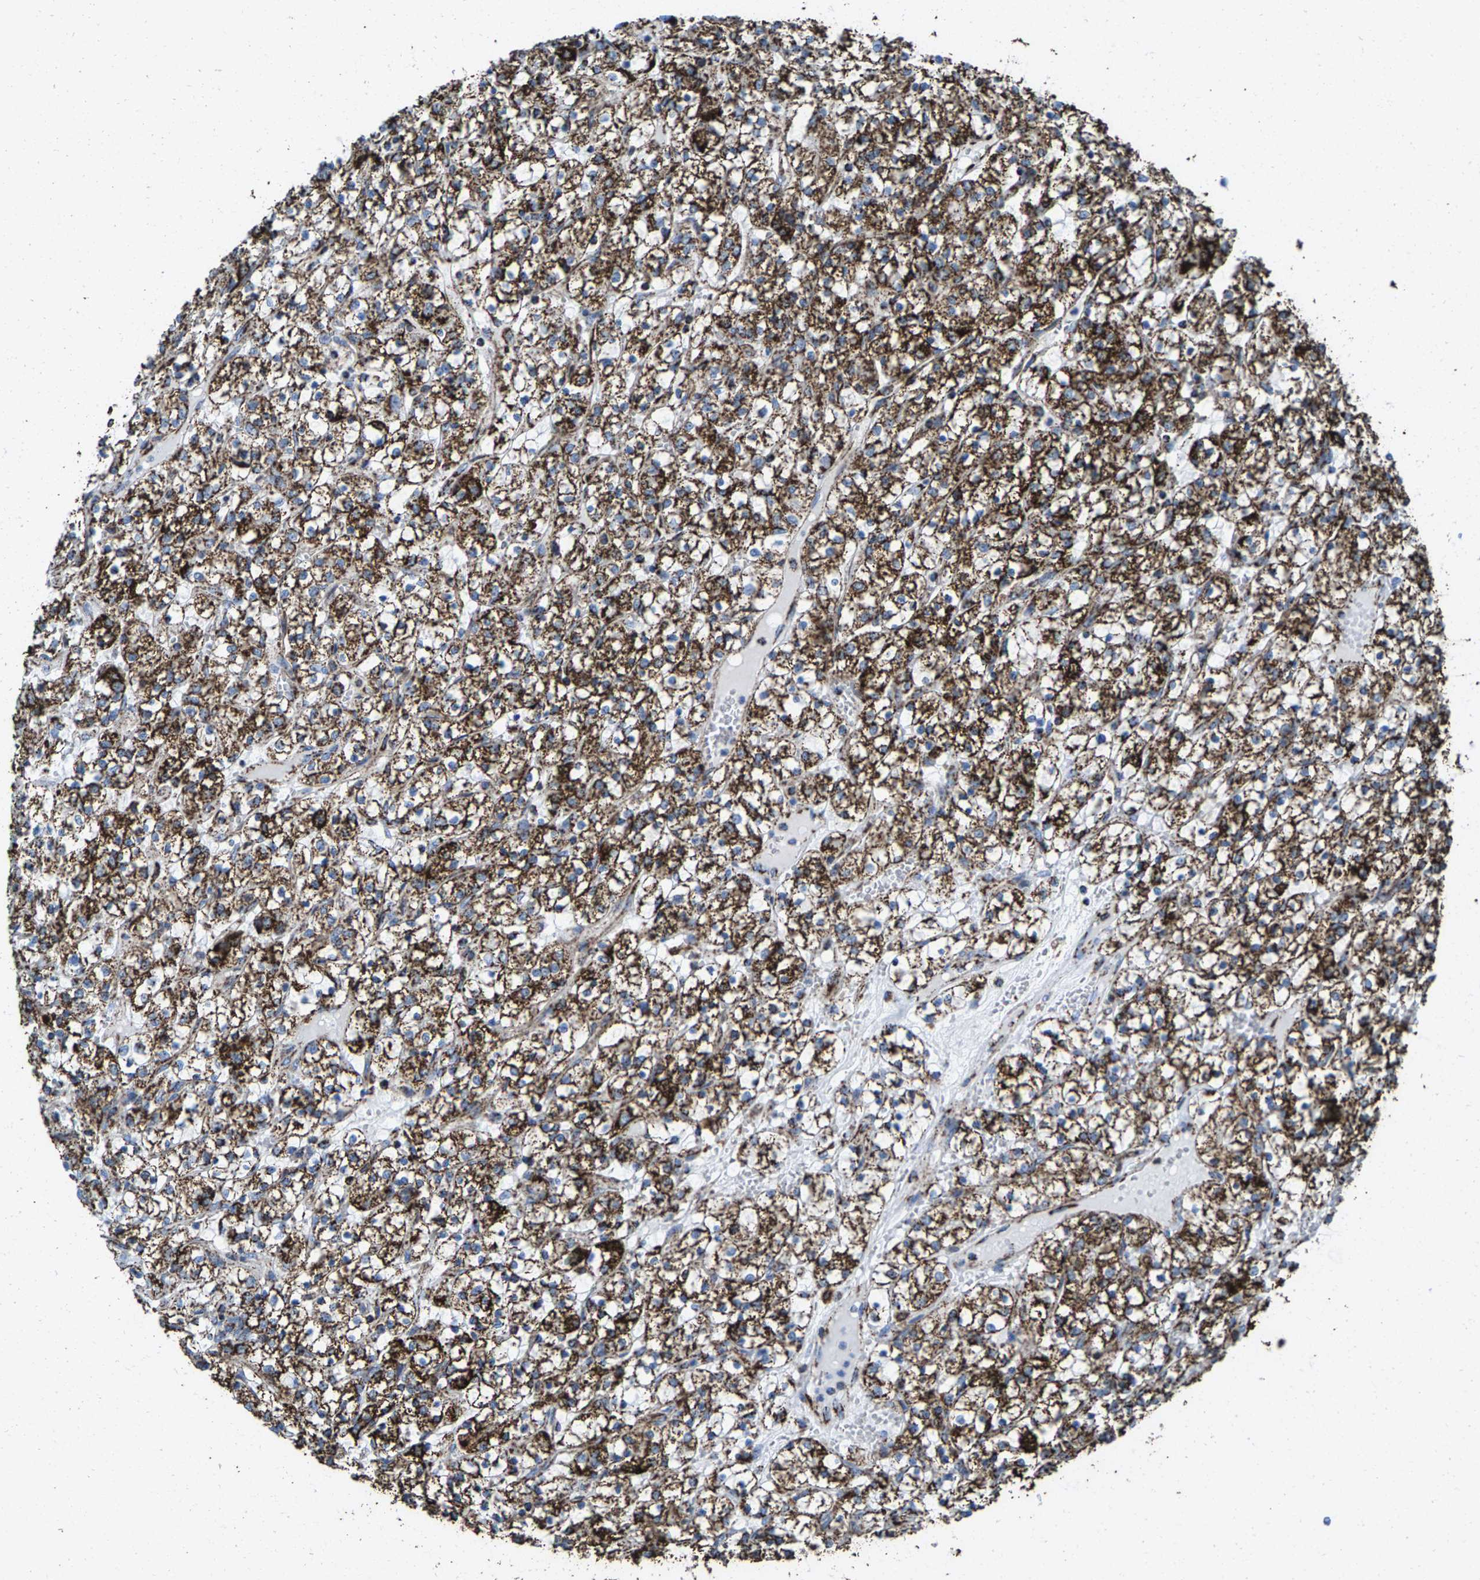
{"staining": {"intensity": "strong", "quantity": ">75%", "location": "cytoplasmic/membranous"}, "tissue": "renal cancer", "cell_type": "Tumor cells", "image_type": "cancer", "snomed": [{"axis": "morphology", "description": "Adenocarcinoma, NOS"}, {"axis": "topography", "description": "Kidney"}], "caption": "Strong cytoplasmic/membranous protein staining is identified in about >75% of tumor cells in adenocarcinoma (renal). (DAB (3,3'-diaminobenzidine) = brown stain, brightfield microscopy at high magnification).", "gene": "ECHS1", "patient": {"sex": "female", "age": 69}}